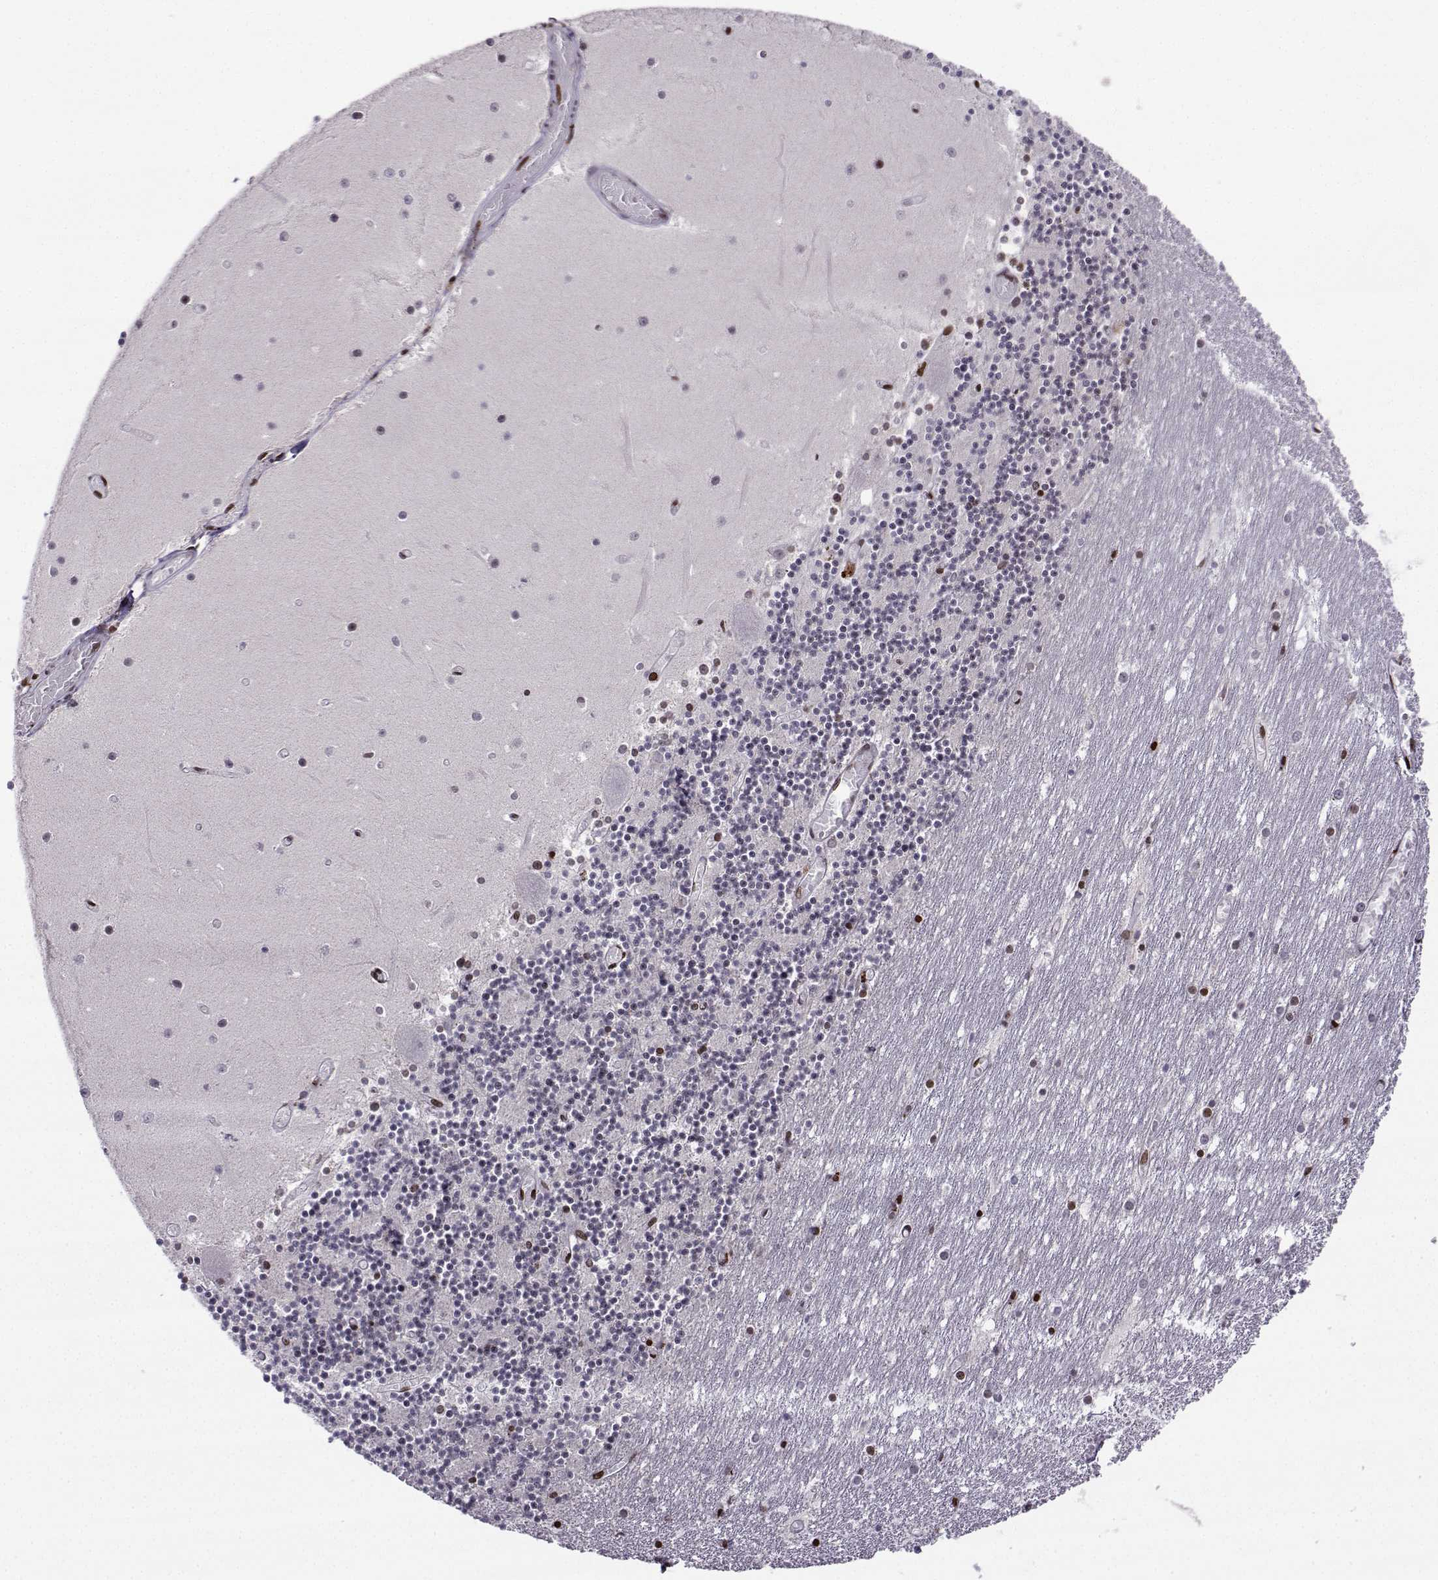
{"staining": {"intensity": "strong", "quantity": "<25%", "location": "nuclear"}, "tissue": "cerebellum", "cell_type": "Cells in granular layer", "image_type": "normal", "snomed": [{"axis": "morphology", "description": "Normal tissue, NOS"}, {"axis": "topography", "description": "Cerebellum"}], "caption": "Protein expression analysis of benign human cerebellum reveals strong nuclear expression in about <25% of cells in granular layer.", "gene": "ZNF19", "patient": {"sex": "female", "age": 28}}